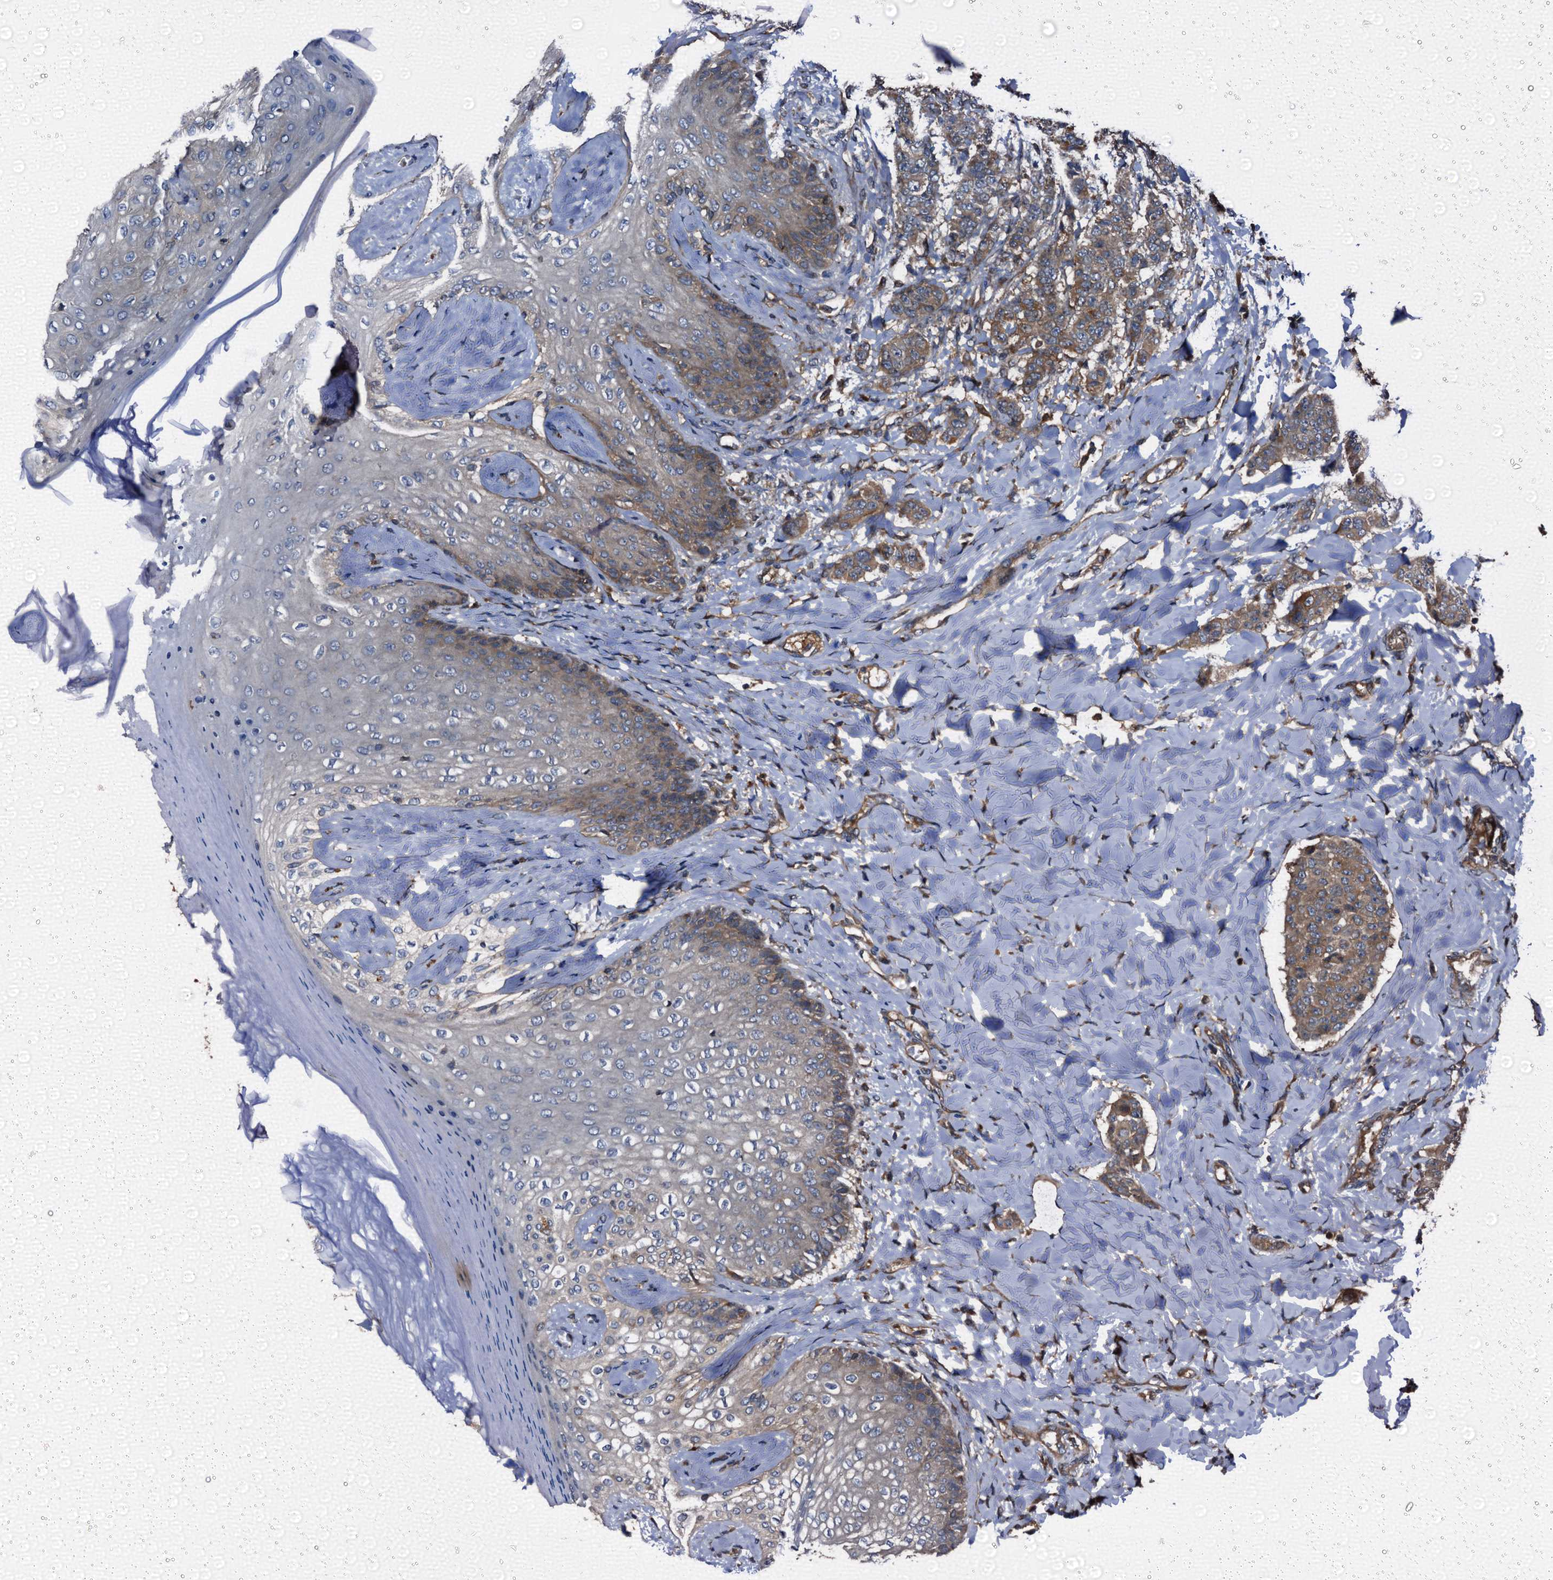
{"staining": {"intensity": "moderate", "quantity": ">75%", "location": "cytoplasmic/membranous"}, "tissue": "breast cancer", "cell_type": "Tumor cells", "image_type": "cancer", "snomed": [{"axis": "morphology", "description": "Duct carcinoma"}, {"axis": "topography", "description": "Breast"}], "caption": "The image exhibits a brown stain indicating the presence of a protein in the cytoplasmic/membranous of tumor cells in breast intraductal carcinoma.", "gene": "PEX5", "patient": {"sex": "female", "age": 40}}